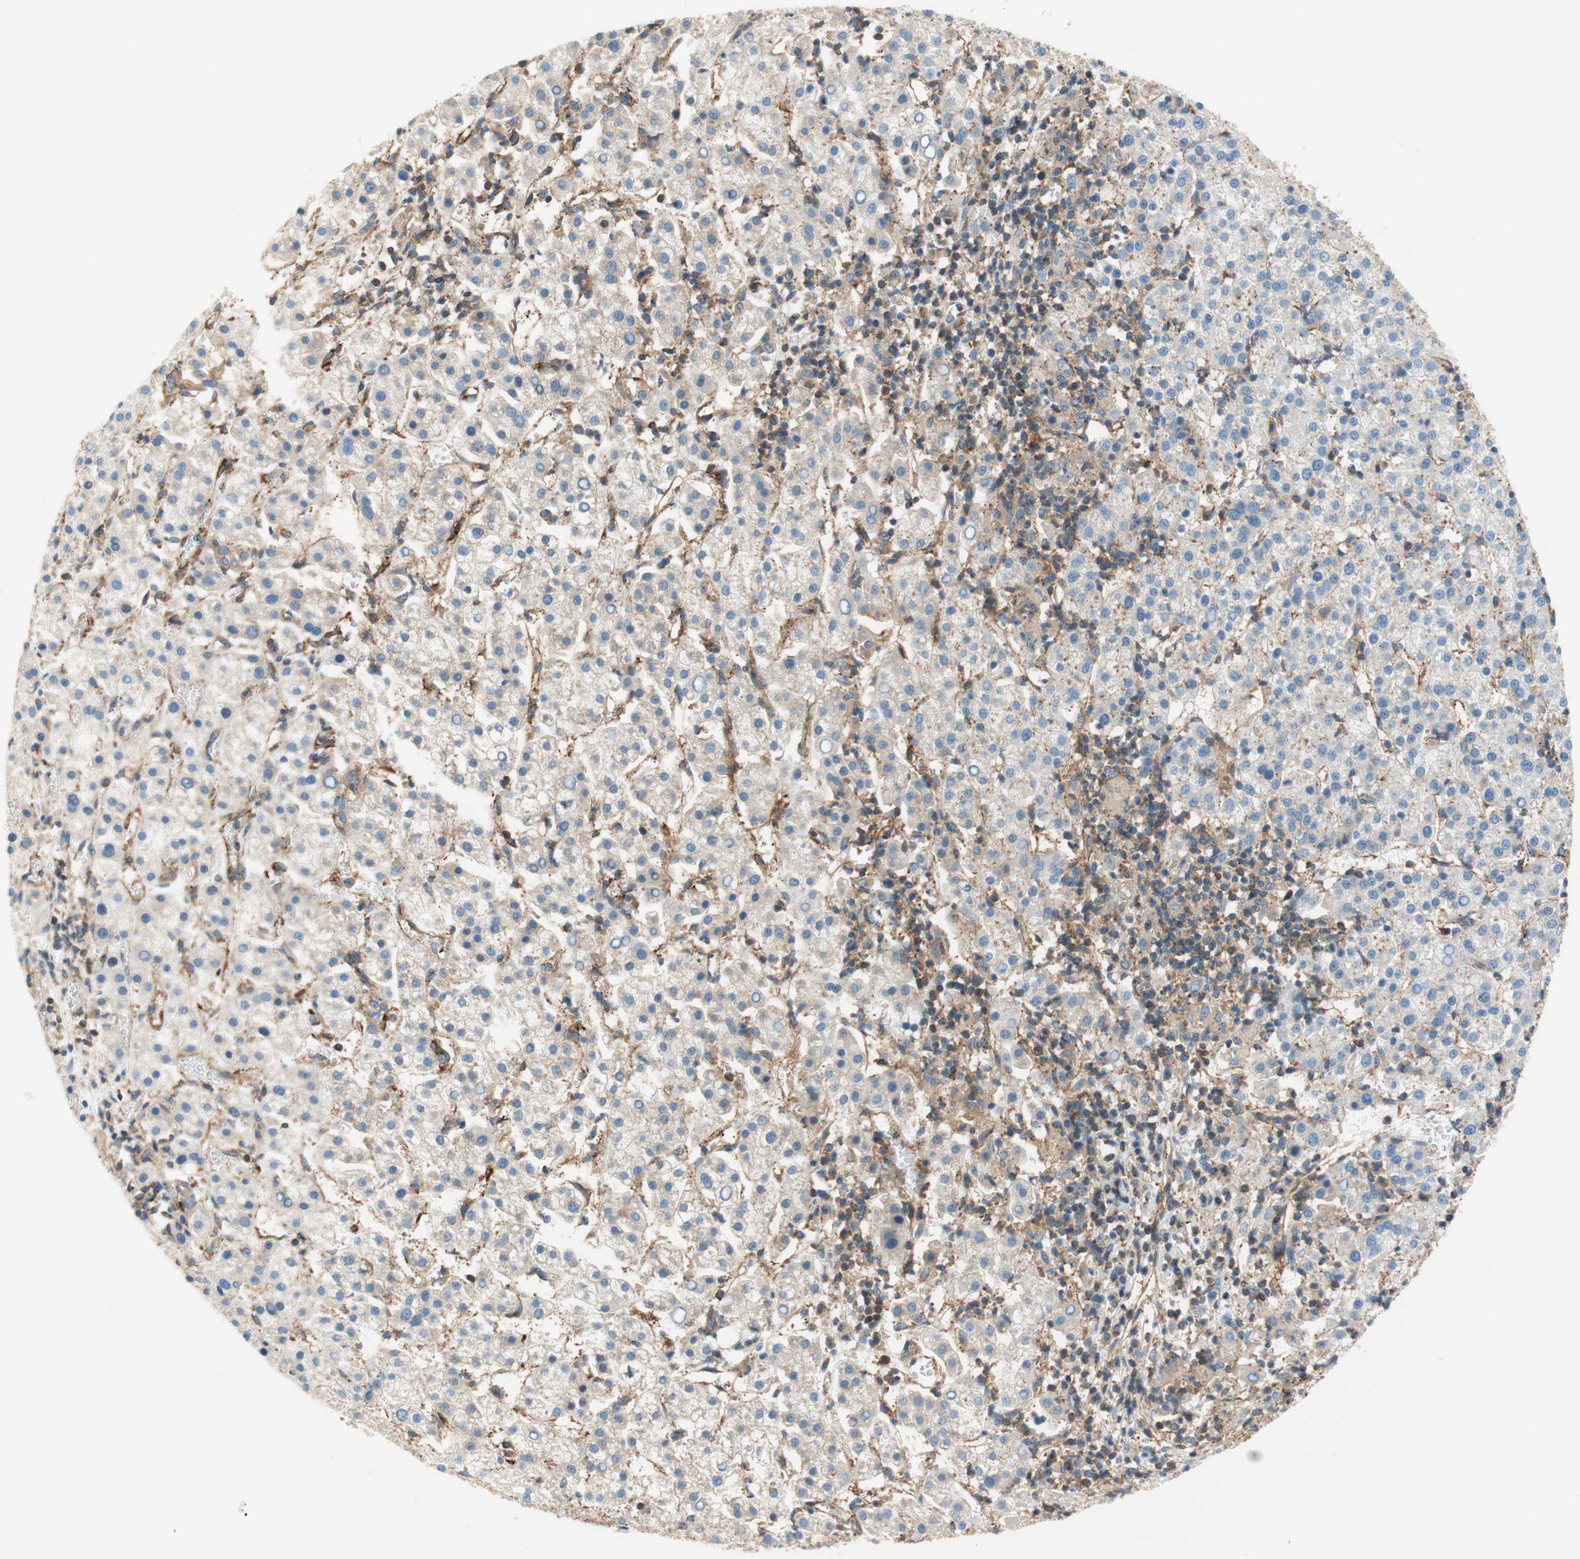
{"staining": {"intensity": "moderate", "quantity": "25%-75%", "location": "cytoplasmic/membranous"}, "tissue": "liver cancer", "cell_type": "Tumor cells", "image_type": "cancer", "snomed": [{"axis": "morphology", "description": "Carcinoma, Hepatocellular, NOS"}, {"axis": "topography", "description": "Liver"}], "caption": "A brown stain highlights moderate cytoplasmic/membranous staining of a protein in human liver cancer tumor cells.", "gene": "VPS26A", "patient": {"sex": "female", "age": 58}}